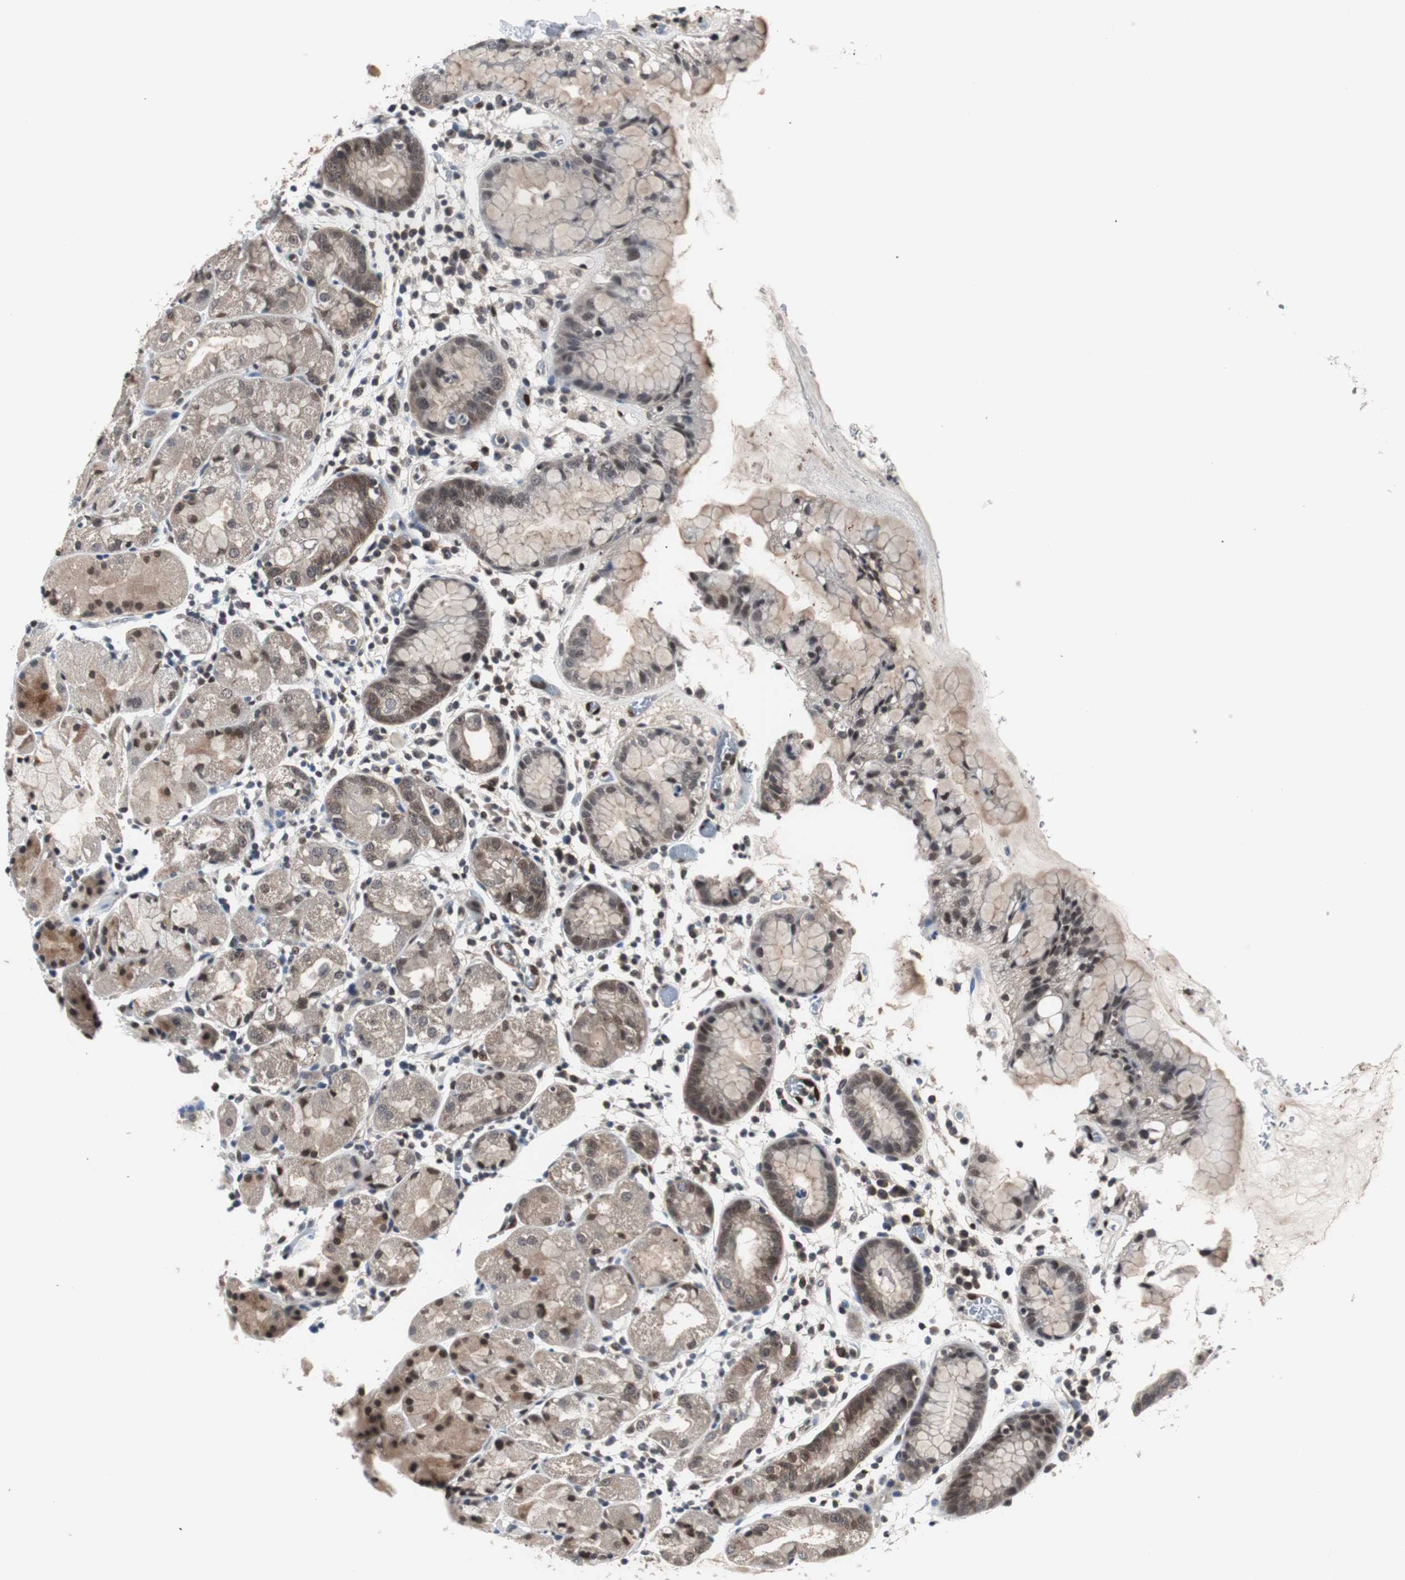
{"staining": {"intensity": "weak", "quantity": "25%-75%", "location": "cytoplasmic/membranous,nuclear"}, "tissue": "stomach", "cell_type": "Glandular cells", "image_type": "normal", "snomed": [{"axis": "morphology", "description": "Normal tissue, NOS"}, {"axis": "topography", "description": "Stomach"}, {"axis": "topography", "description": "Stomach, lower"}], "caption": "Immunohistochemical staining of normal stomach shows weak cytoplasmic/membranous,nuclear protein positivity in about 25%-75% of glandular cells.", "gene": "SMAD1", "patient": {"sex": "female", "age": 75}}